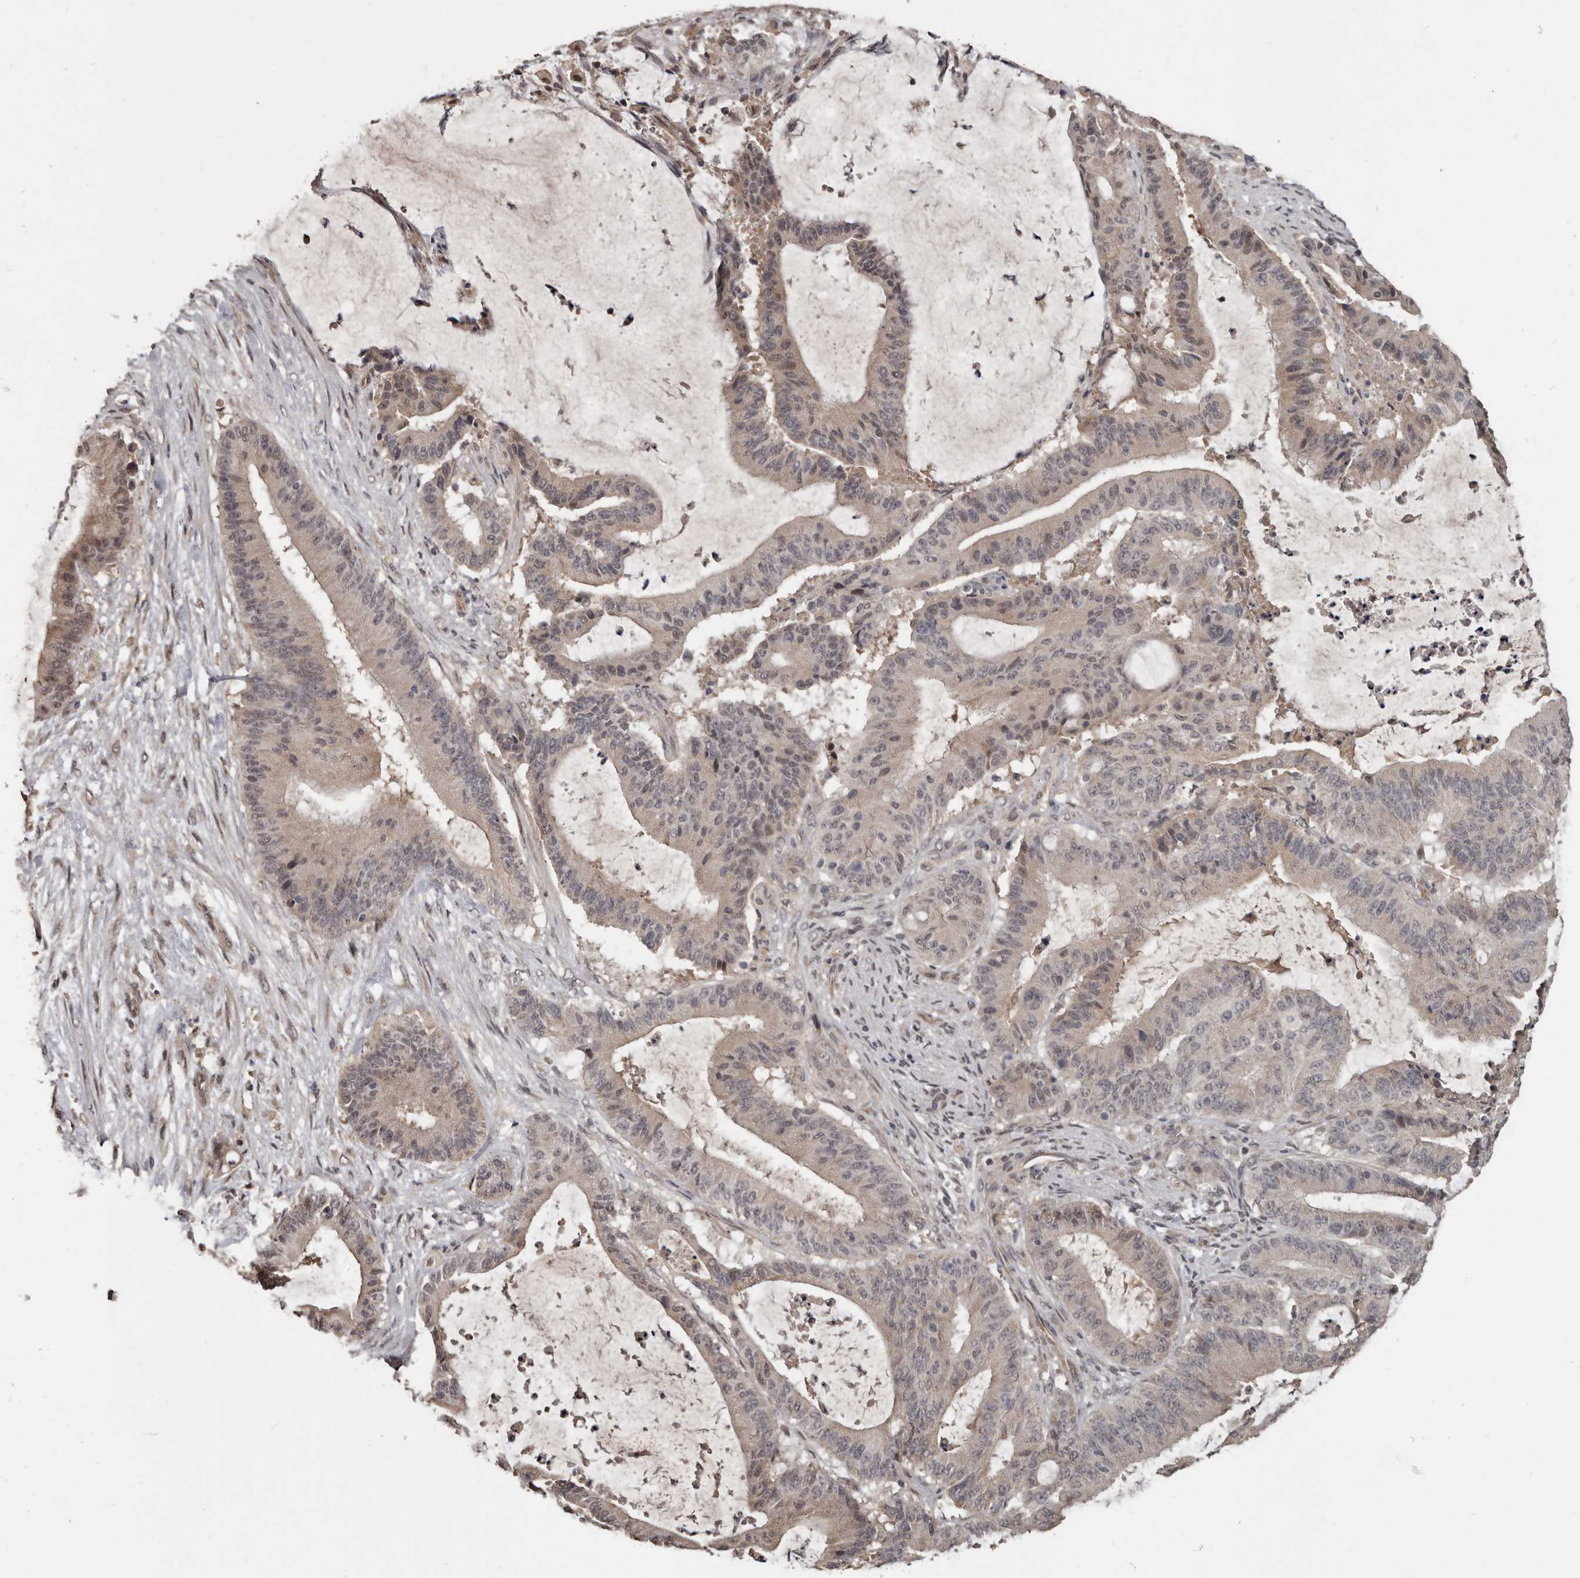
{"staining": {"intensity": "weak", "quantity": "25%-75%", "location": "cytoplasmic/membranous"}, "tissue": "liver cancer", "cell_type": "Tumor cells", "image_type": "cancer", "snomed": [{"axis": "morphology", "description": "Normal tissue, NOS"}, {"axis": "morphology", "description": "Cholangiocarcinoma"}, {"axis": "topography", "description": "Liver"}, {"axis": "topography", "description": "Peripheral nerve tissue"}], "caption": "This is a histology image of immunohistochemistry (IHC) staining of cholangiocarcinoma (liver), which shows weak expression in the cytoplasmic/membranous of tumor cells.", "gene": "ZFP14", "patient": {"sex": "female", "age": 73}}